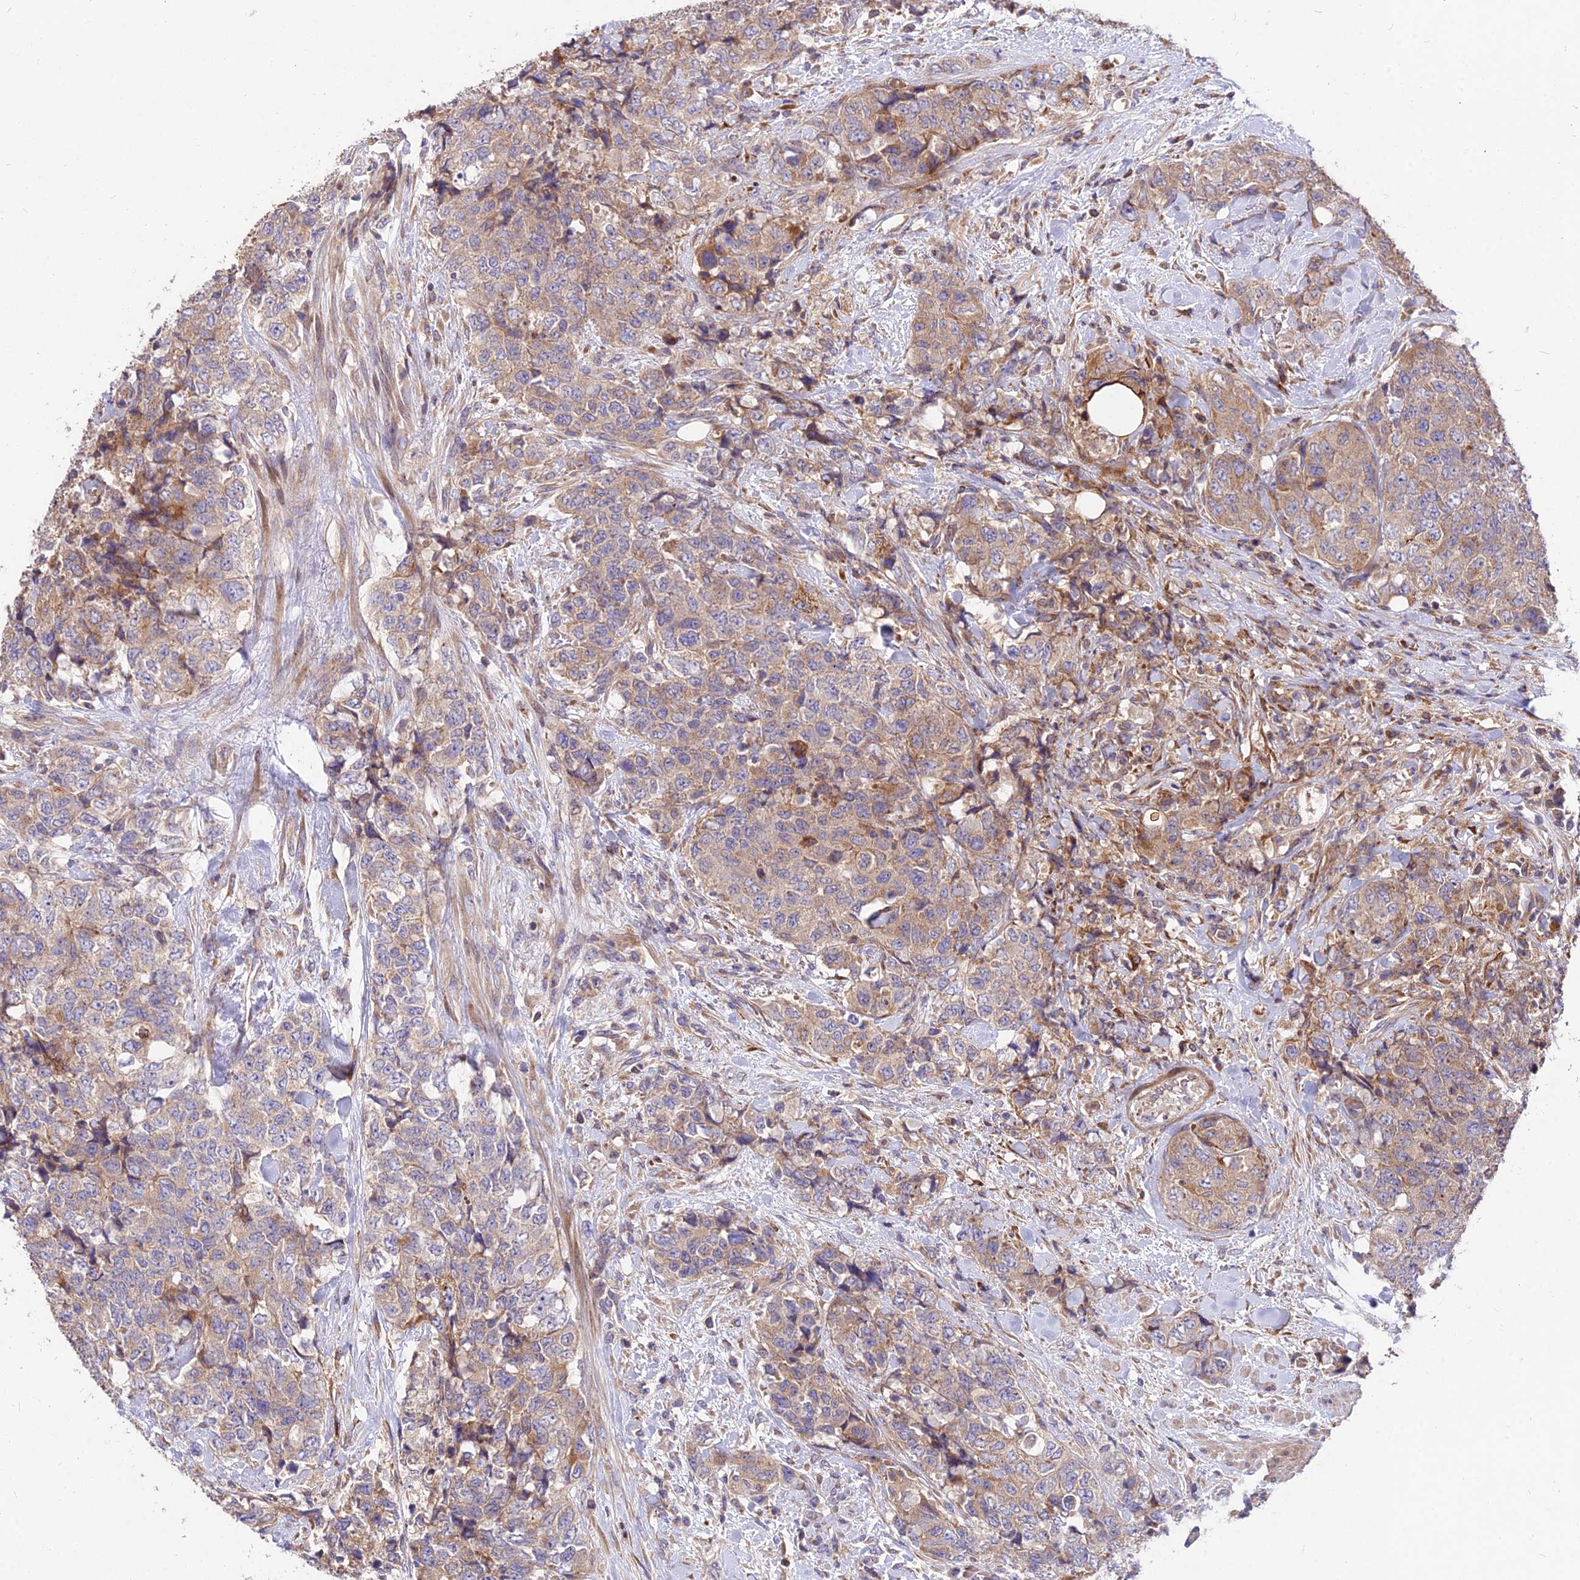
{"staining": {"intensity": "moderate", "quantity": "25%-75%", "location": "cytoplasmic/membranous"}, "tissue": "urothelial cancer", "cell_type": "Tumor cells", "image_type": "cancer", "snomed": [{"axis": "morphology", "description": "Urothelial carcinoma, High grade"}, {"axis": "topography", "description": "Urinary bladder"}], "caption": "Urothelial carcinoma (high-grade) tissue shows moderate cytoplasmic/membranous expression in approximately 25%-75% of tumor cells, visualized by immunohistochemistry.", "gene": "ROCK1", "patient": {"sex": "female", "age": 78}}